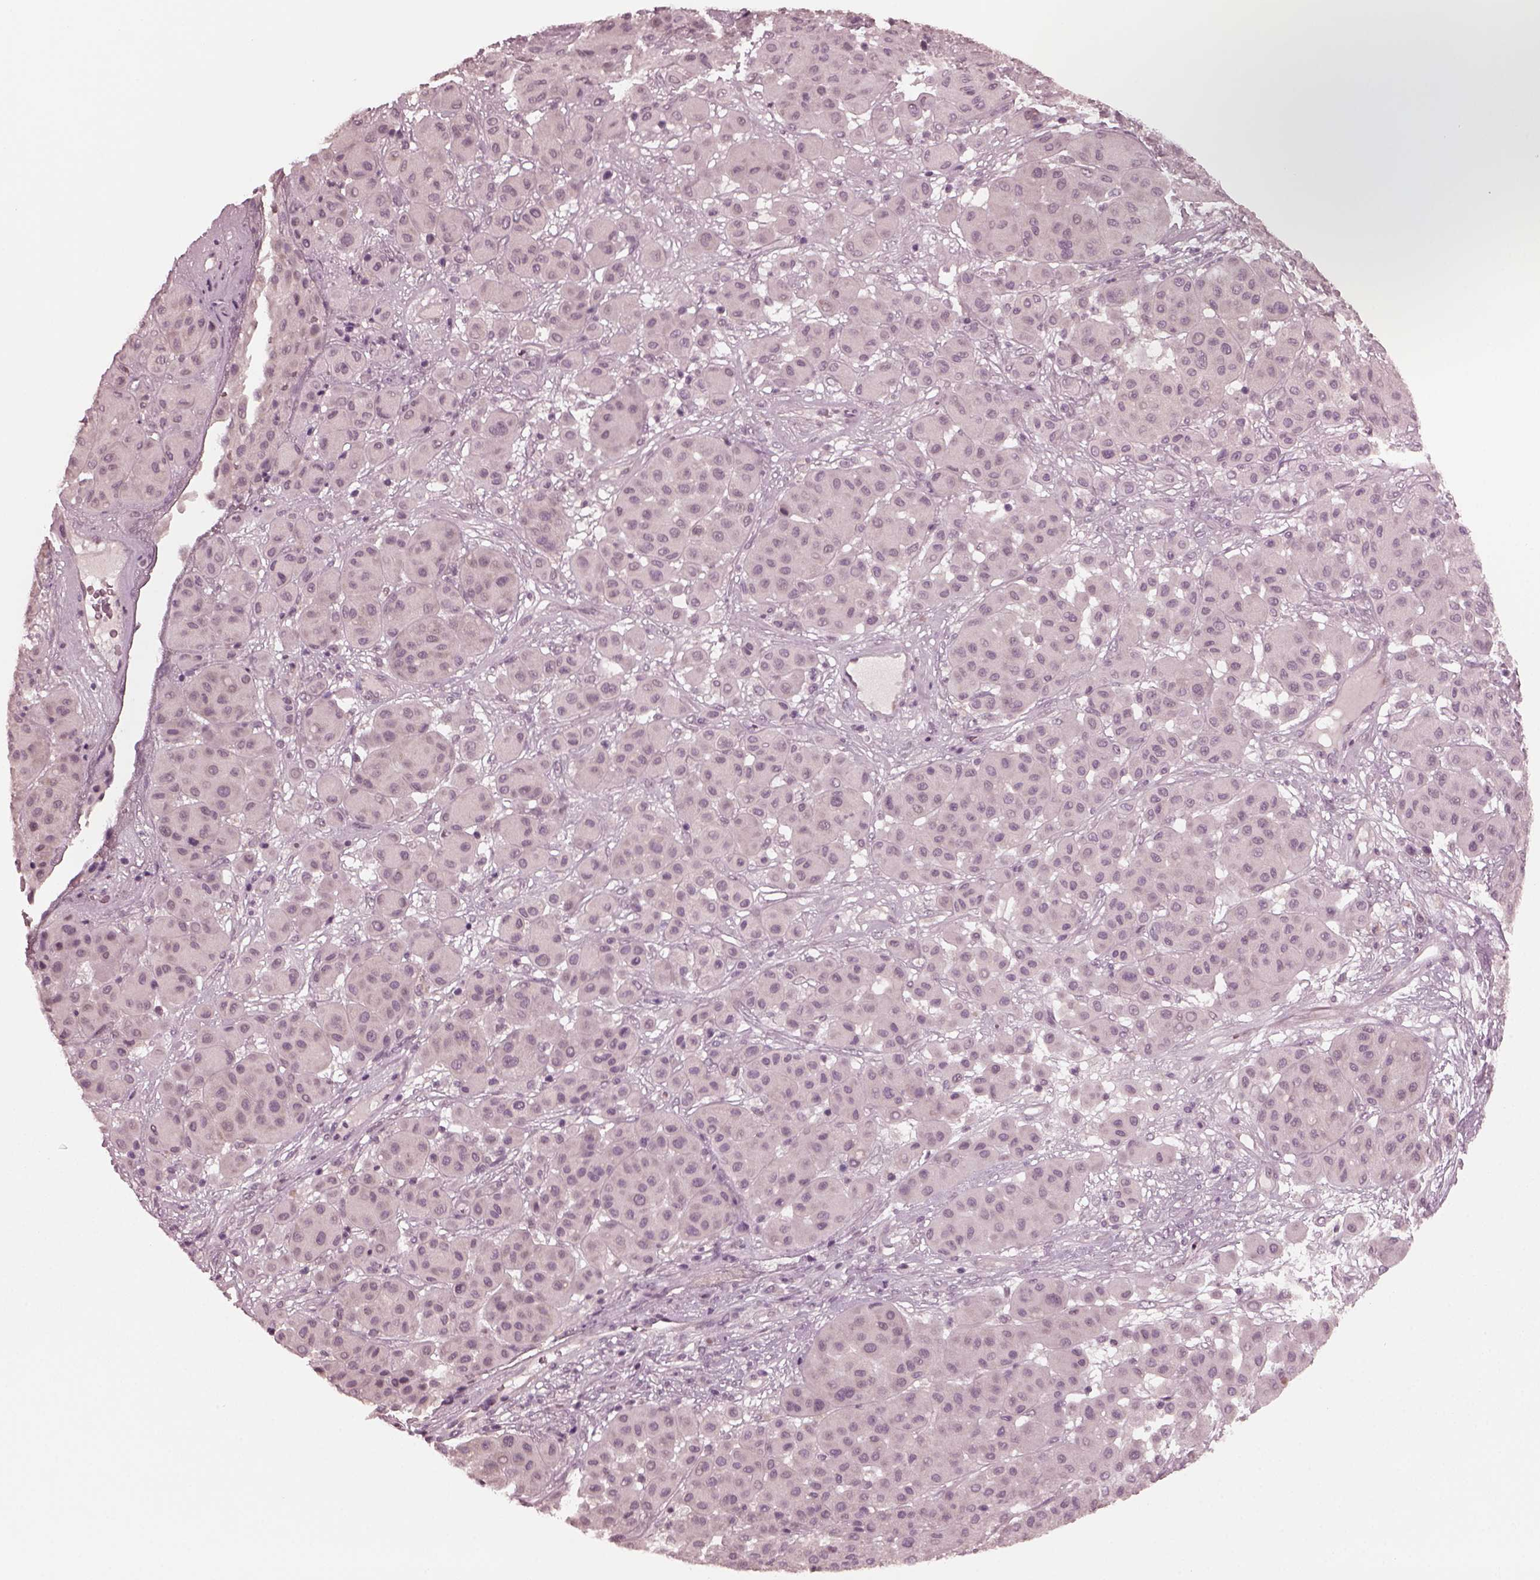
{"staining": {"intensity": "negative", "quantity": "none", "location": "none"}, "tissue": "melanoma", "cell_type": "Tumor cells", "image_type": "cancer", "snomed": [{"axis": "morphology", "description": "Malignant melanoma, Metastatic site"}, {"axis": "topography", "description": "Smooth muscle"}], "caption": "This is an immunohistochemistry histopathology image of malignant melanoma (metastatic site). There is no positivity in tumor cells.", "gene": "RGS7", "patient": {"sex": "male", "age": 41}}